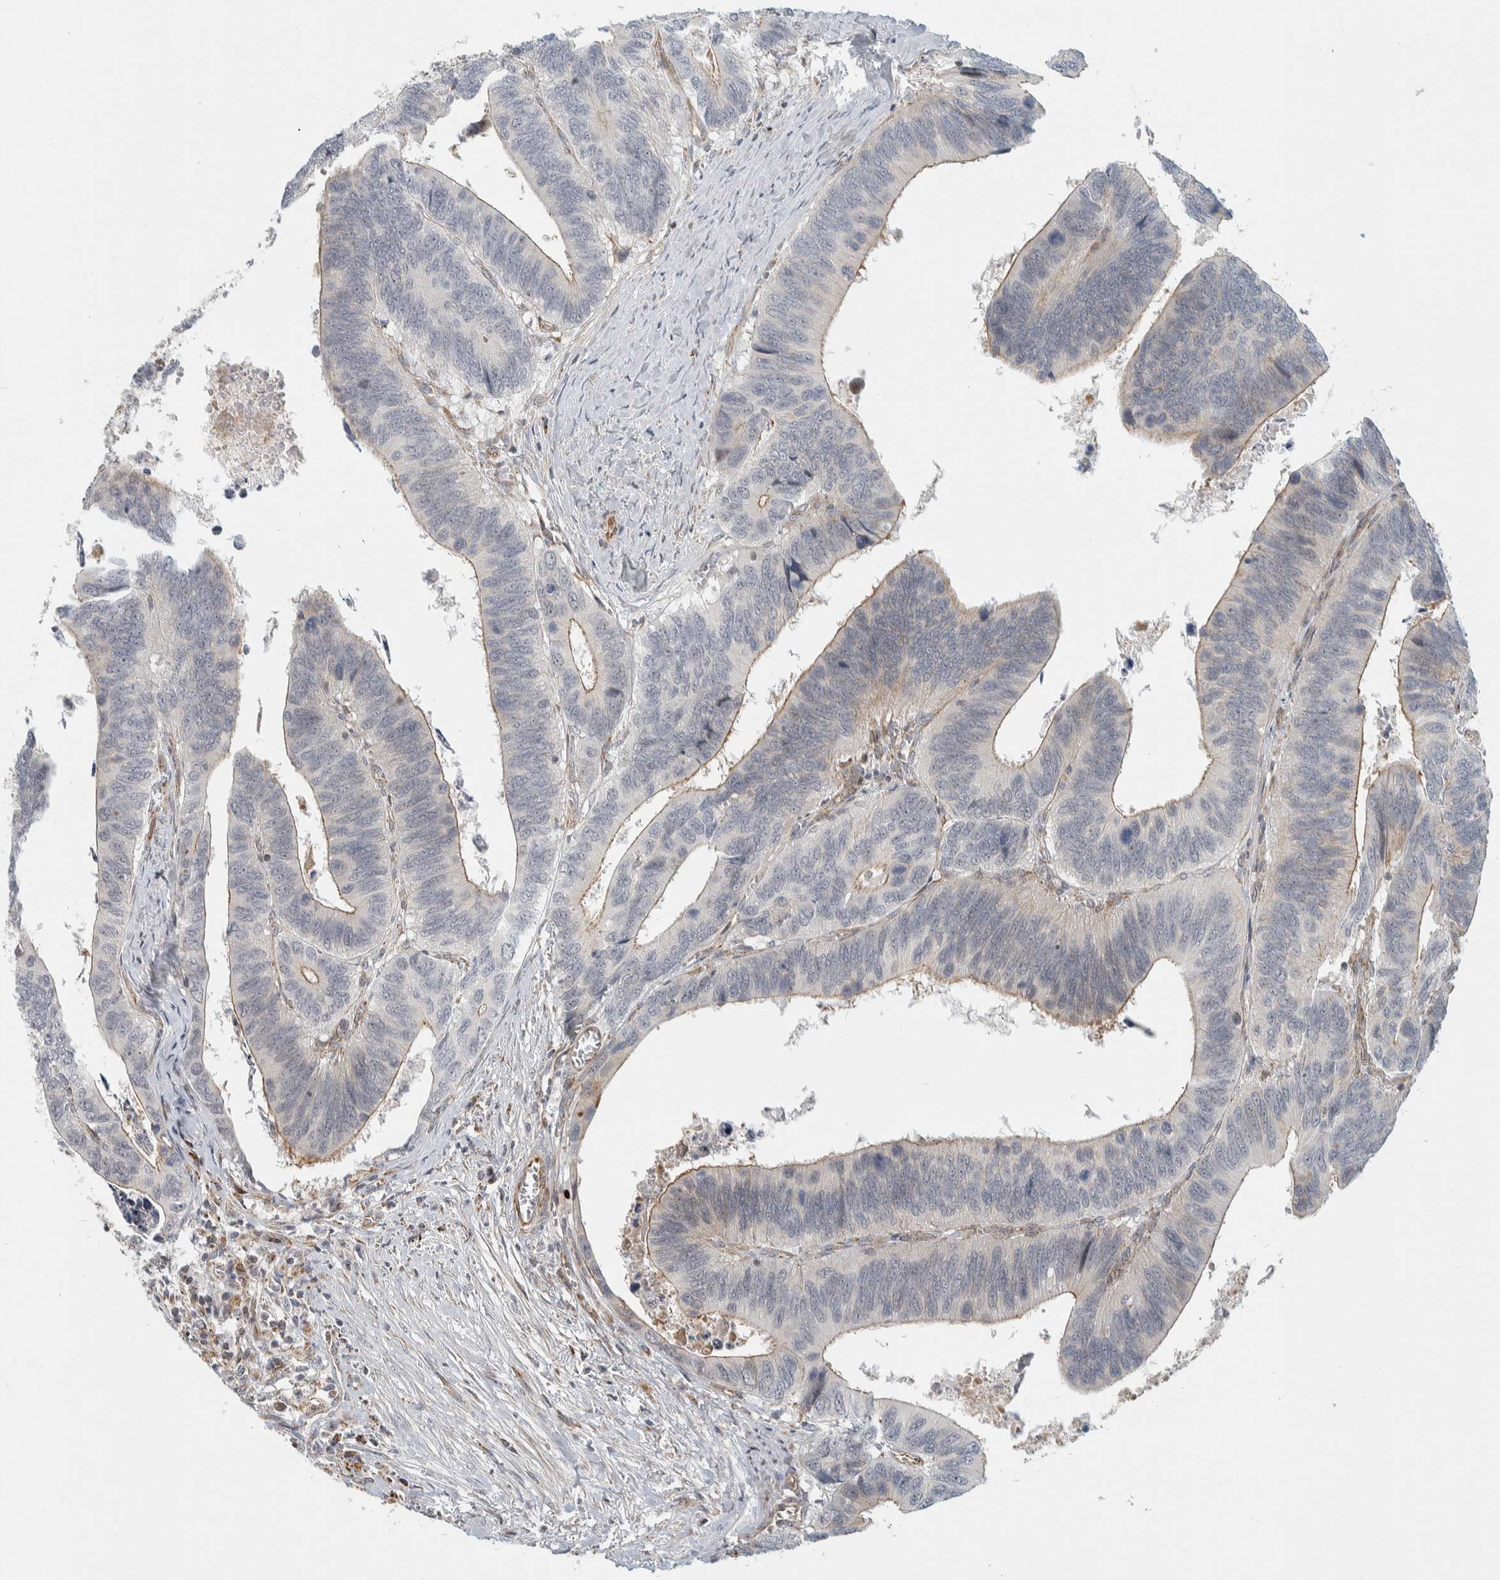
{"staining": {"intensity": "weak", "quantity": "25%-75%", "location": "cytoplasmic/membranous"}, "tissue": "colorectal cancer", "cell_type": "Tumor cells", "image_type": "cancer", "snomed": [{"axis": "morphology", "description": "Adenocarcinoma, NOS"}, {"axis": "topography", "description": "Colon"}], "caption": "Protein expression by immunohistochemistry displays weak cytoplasmic/membranous expression in about 25%-75% of tumor cells in colorectal cancer.", "gene": "AFP", "patient": {"sex": "male", "age": 72}}